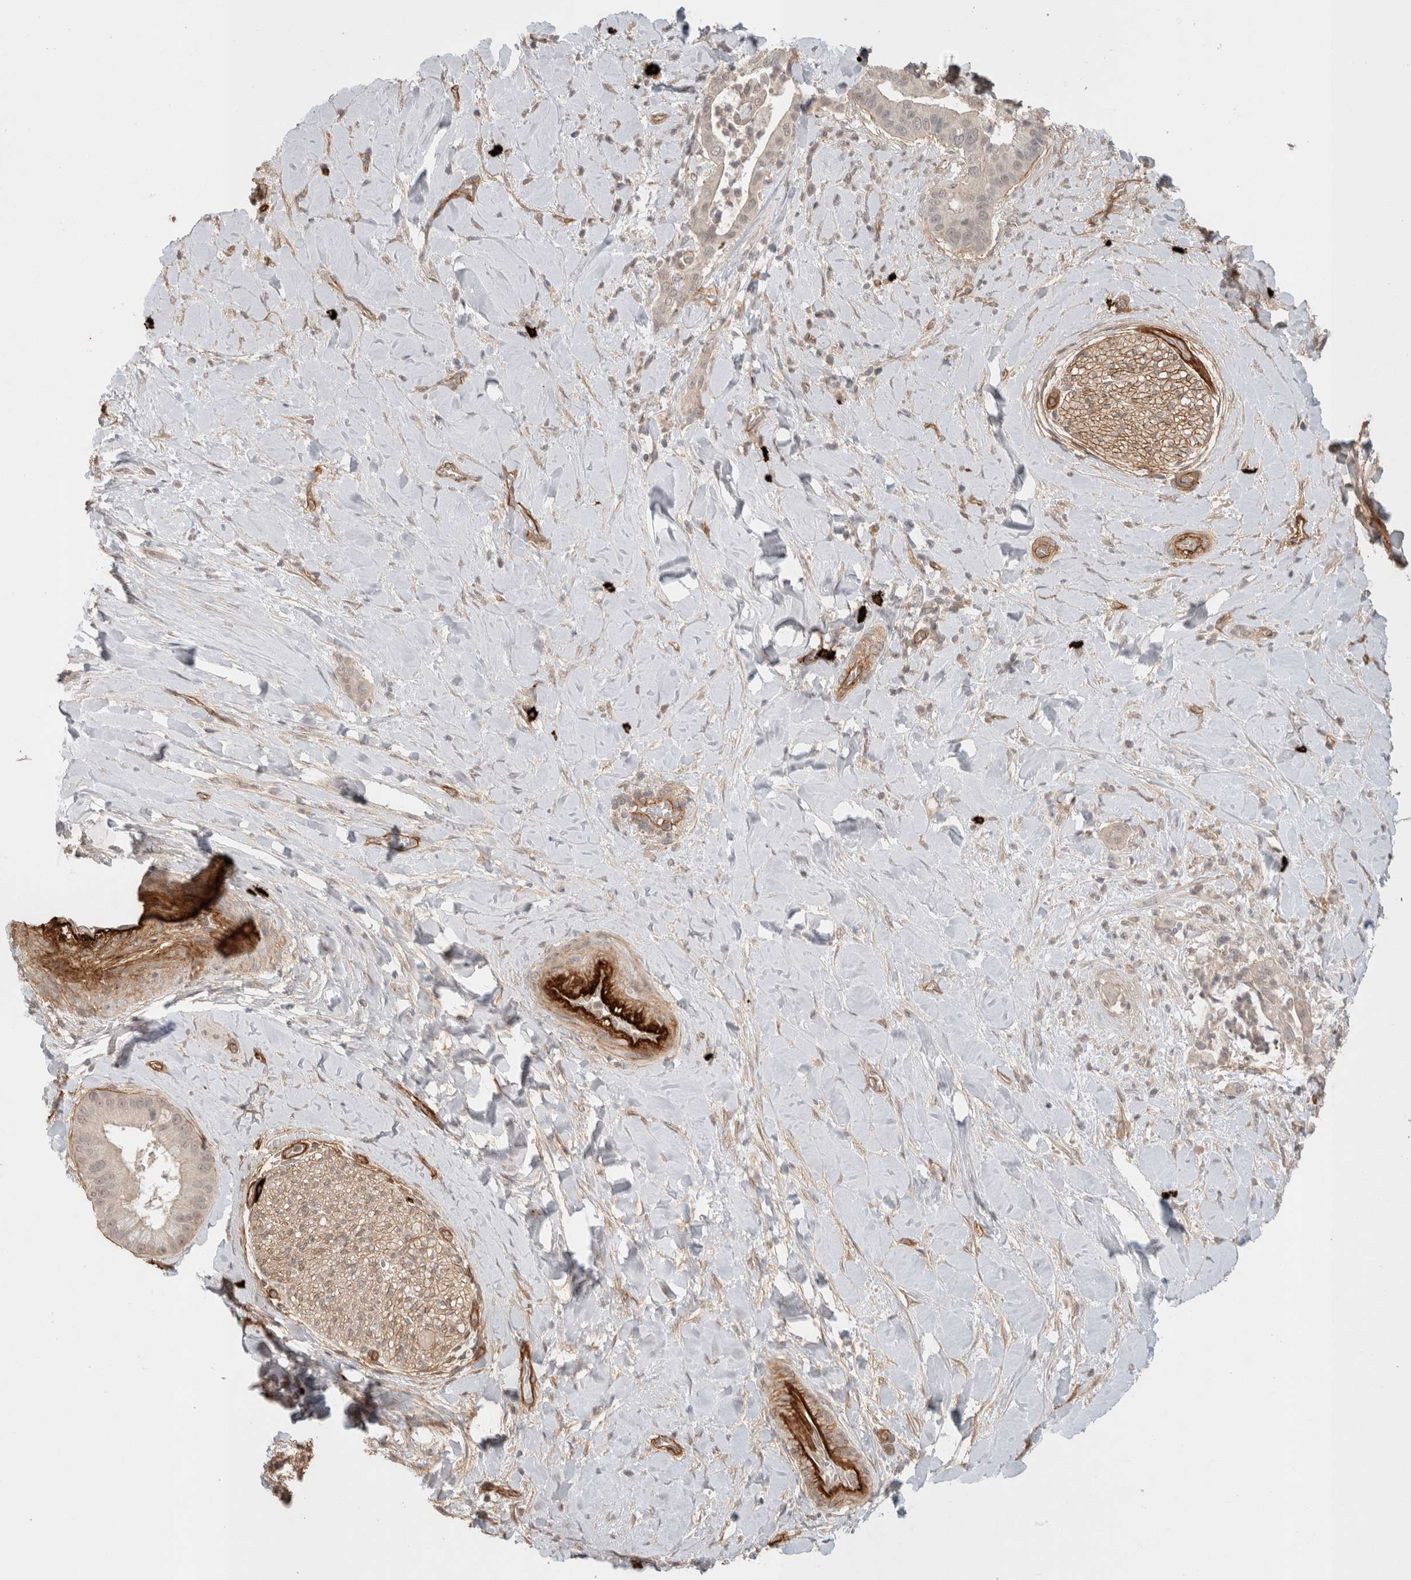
{"staining": {"intensity": "negative", "quantity": "none", "location": "none"}, "tissue": "liver cancer", "cell_type": "Tumor cells", "image_type": "cancer", "snomed": [{"axis": "morphology", "description": "Cholangiocarcinoma"}, {"axis": "topography", "description": "Liver"}], "caption": "This is an IHC micrograph of human liver cancer. There is no staining in tumor cells.", "gene": "HSPG2", "patient": {"sex": "female", "age": 54}}